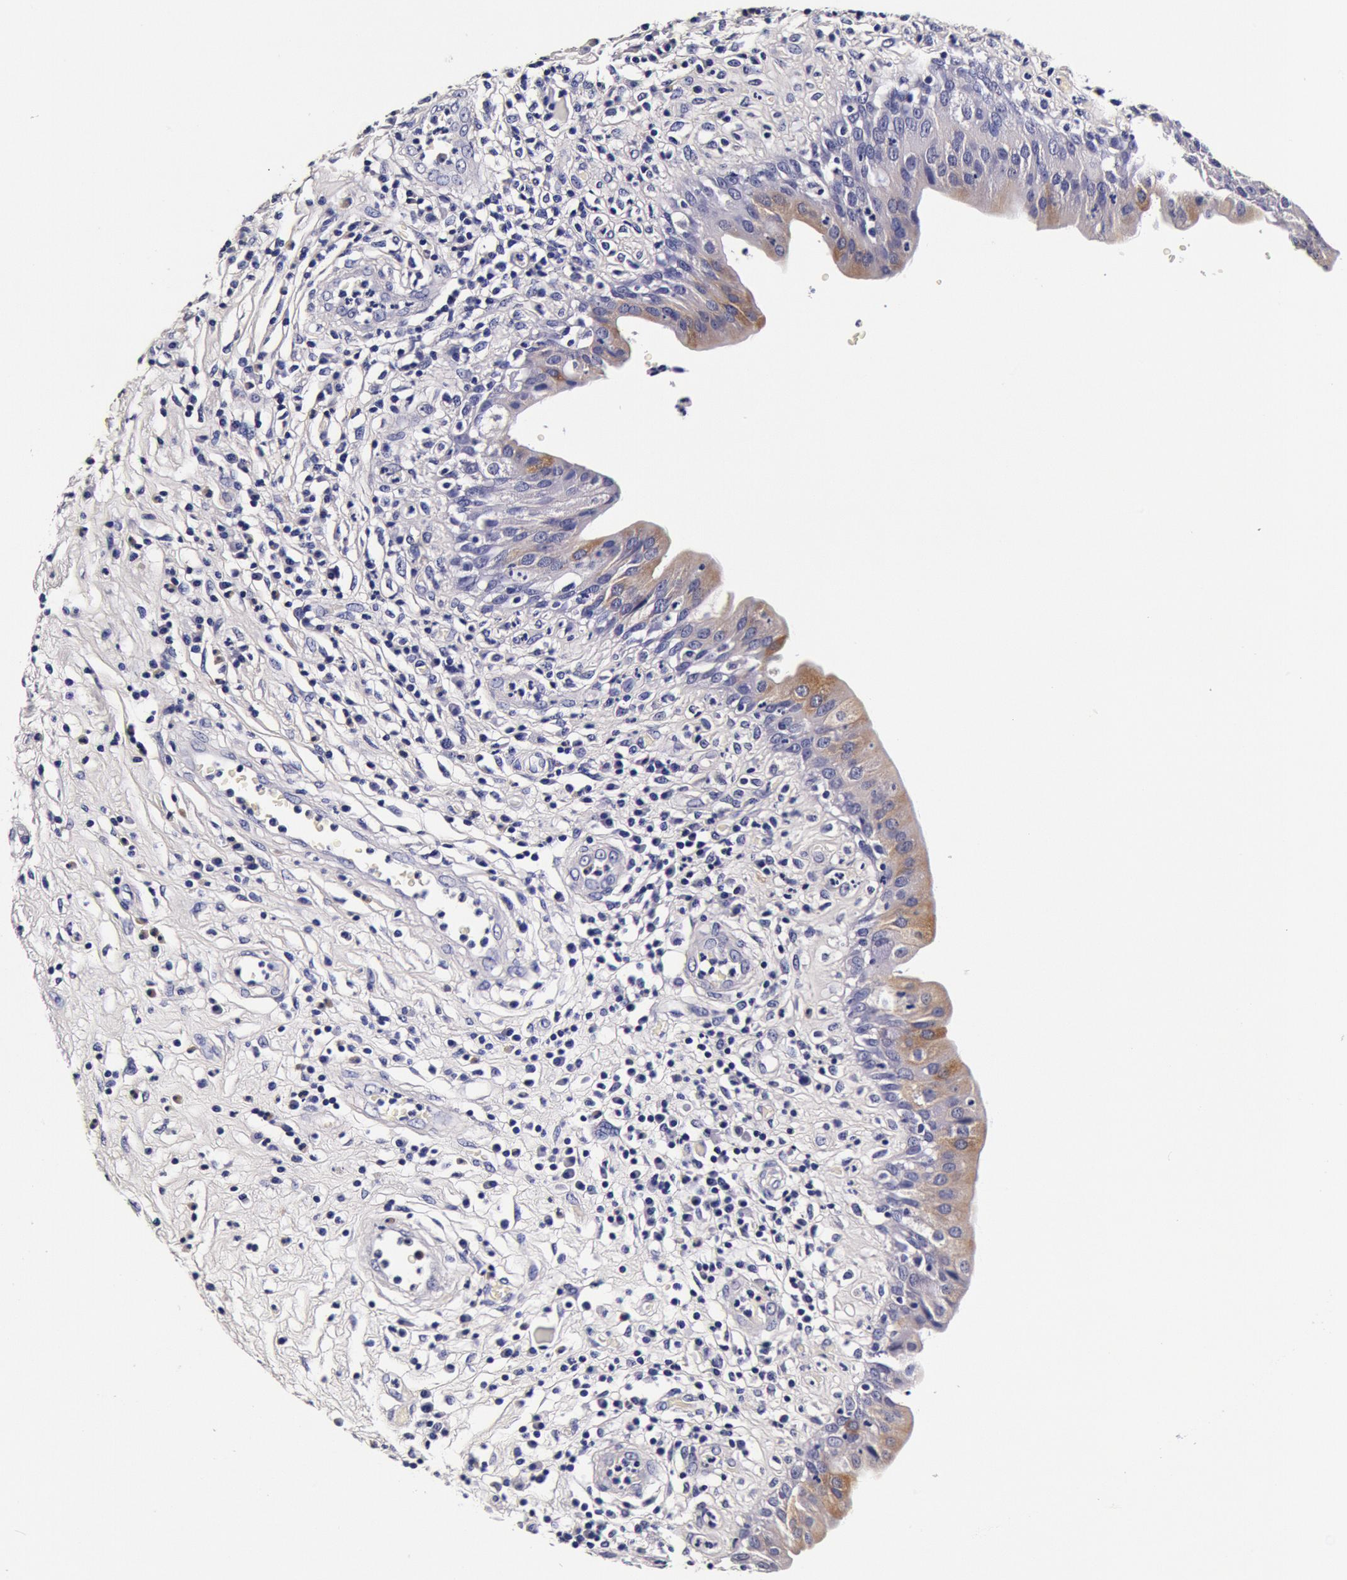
{"staining": {"intensity": "moderate", "quantity": "<25%", "location": "cytoplasmic/membranous"}, "tissue": "urinary bladder", "cell_type": "Urothelial cells", "image_type": "normal", "snomed": [{"axis": "morphology", "description": "Normal tissue, NOS"}, {"axis": "topography", "description": "Urinary bladder"}], "caption": "Approximately <25% of urothelial cells in unremarkable human urinary bladder show moderate cytoplasmic/membranous protein positivity as visualized by brown immunohistochemical staining.", "gene": "CCDC22", "patient": {"sex": "female", "age": 85}}